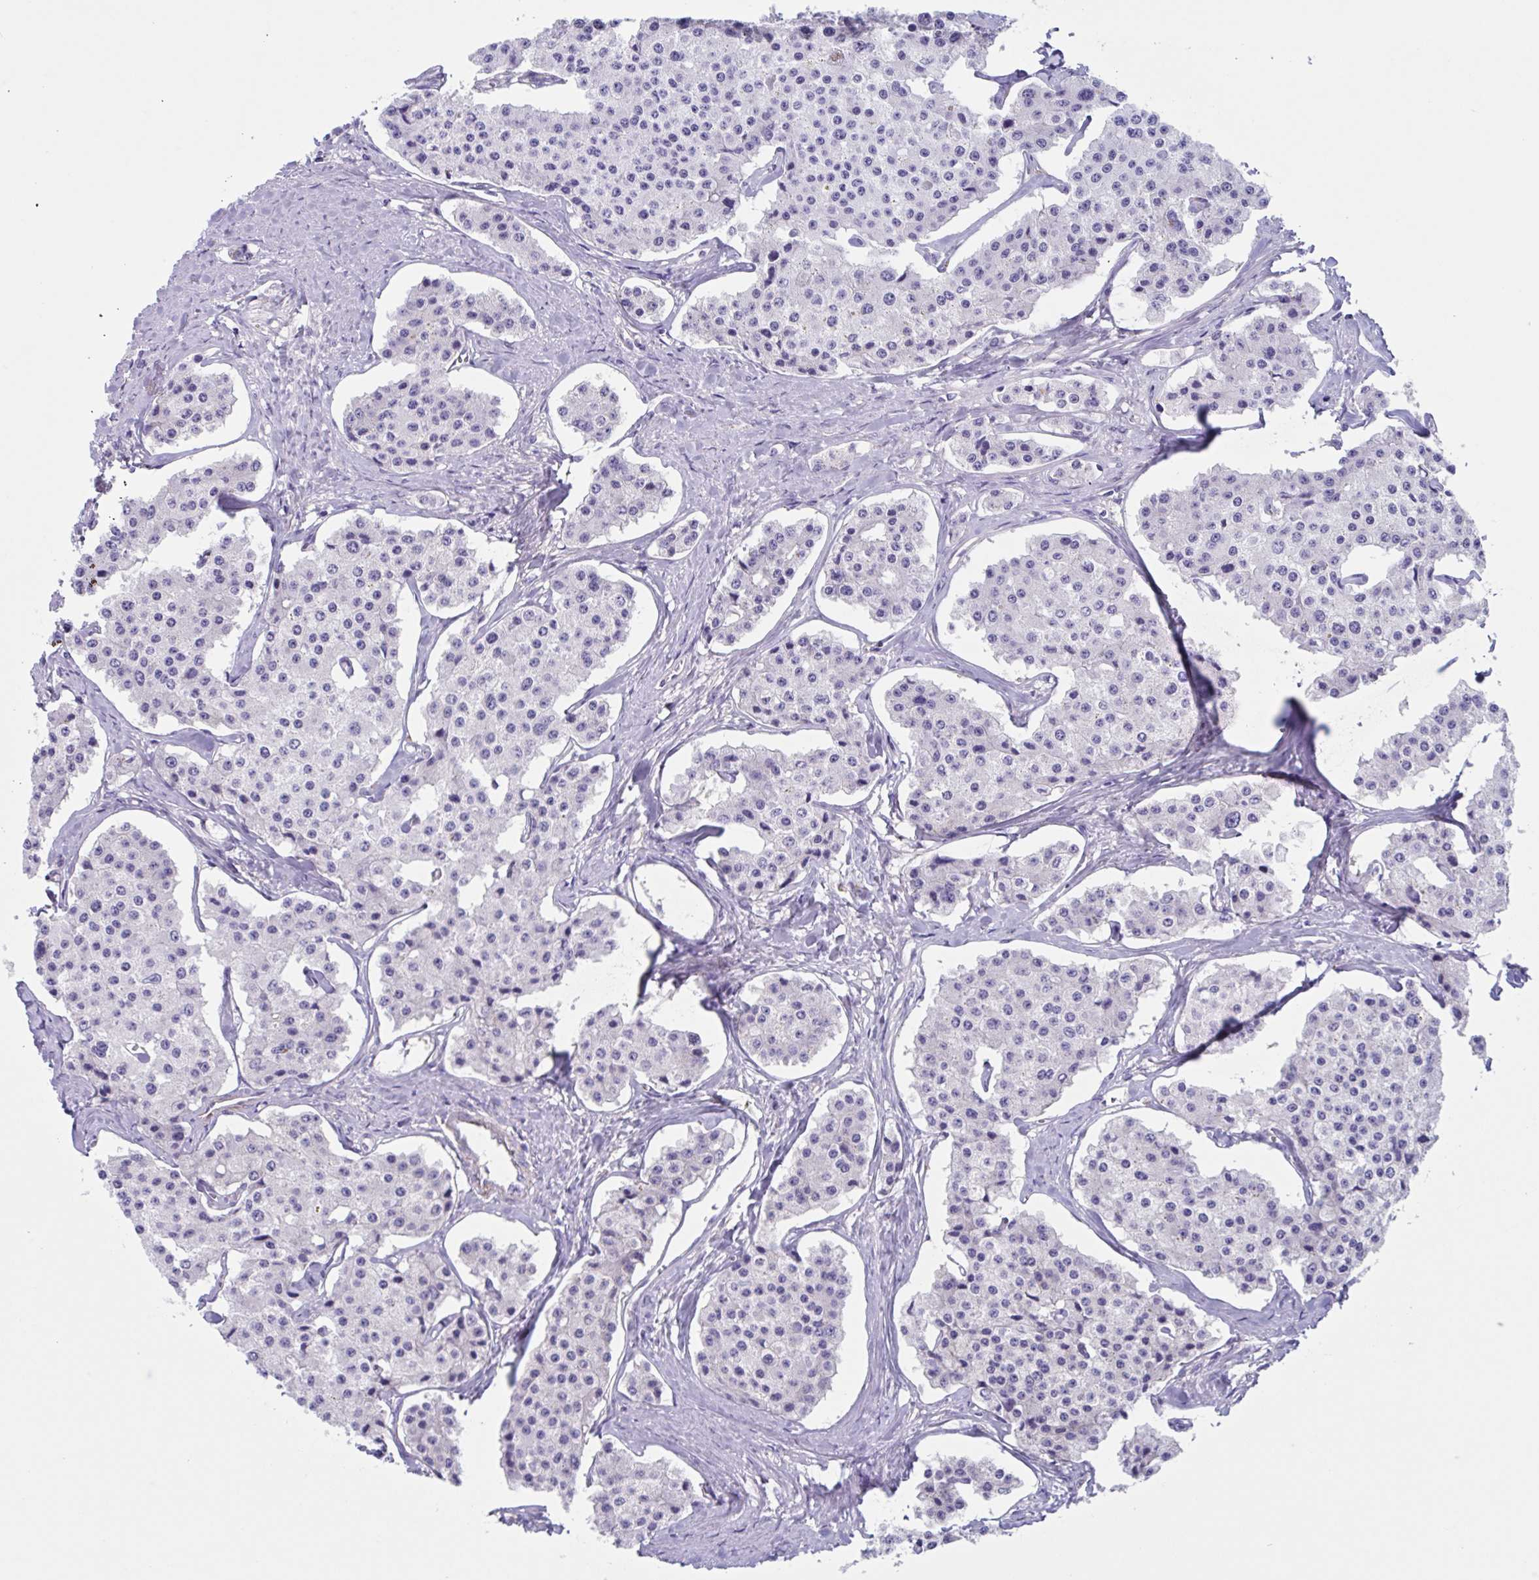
{"staining": {"intensity": "negative", "quantity": "none", "location": "none"}, "tissue": "carcinoid", "cell_type": "Tumor cells", "image_type": "cancer", "snomed": [{"axis": "morphology", "description": "Carcinoid, malignant, NOS"}, {"axis": "topography", "description": "Small intestine"}], "caption": "Immunohistochemical staining of malignant carcinoid reveals no significant positivity in tumor cells. Brightfield microscopy of immunohistochemistry (IHC) stained with DAB (brown) and hematoxylin (blue), captured at high magnification.", "gene": "LPIN3", "patient": {"sex": "female", "age": 65}}